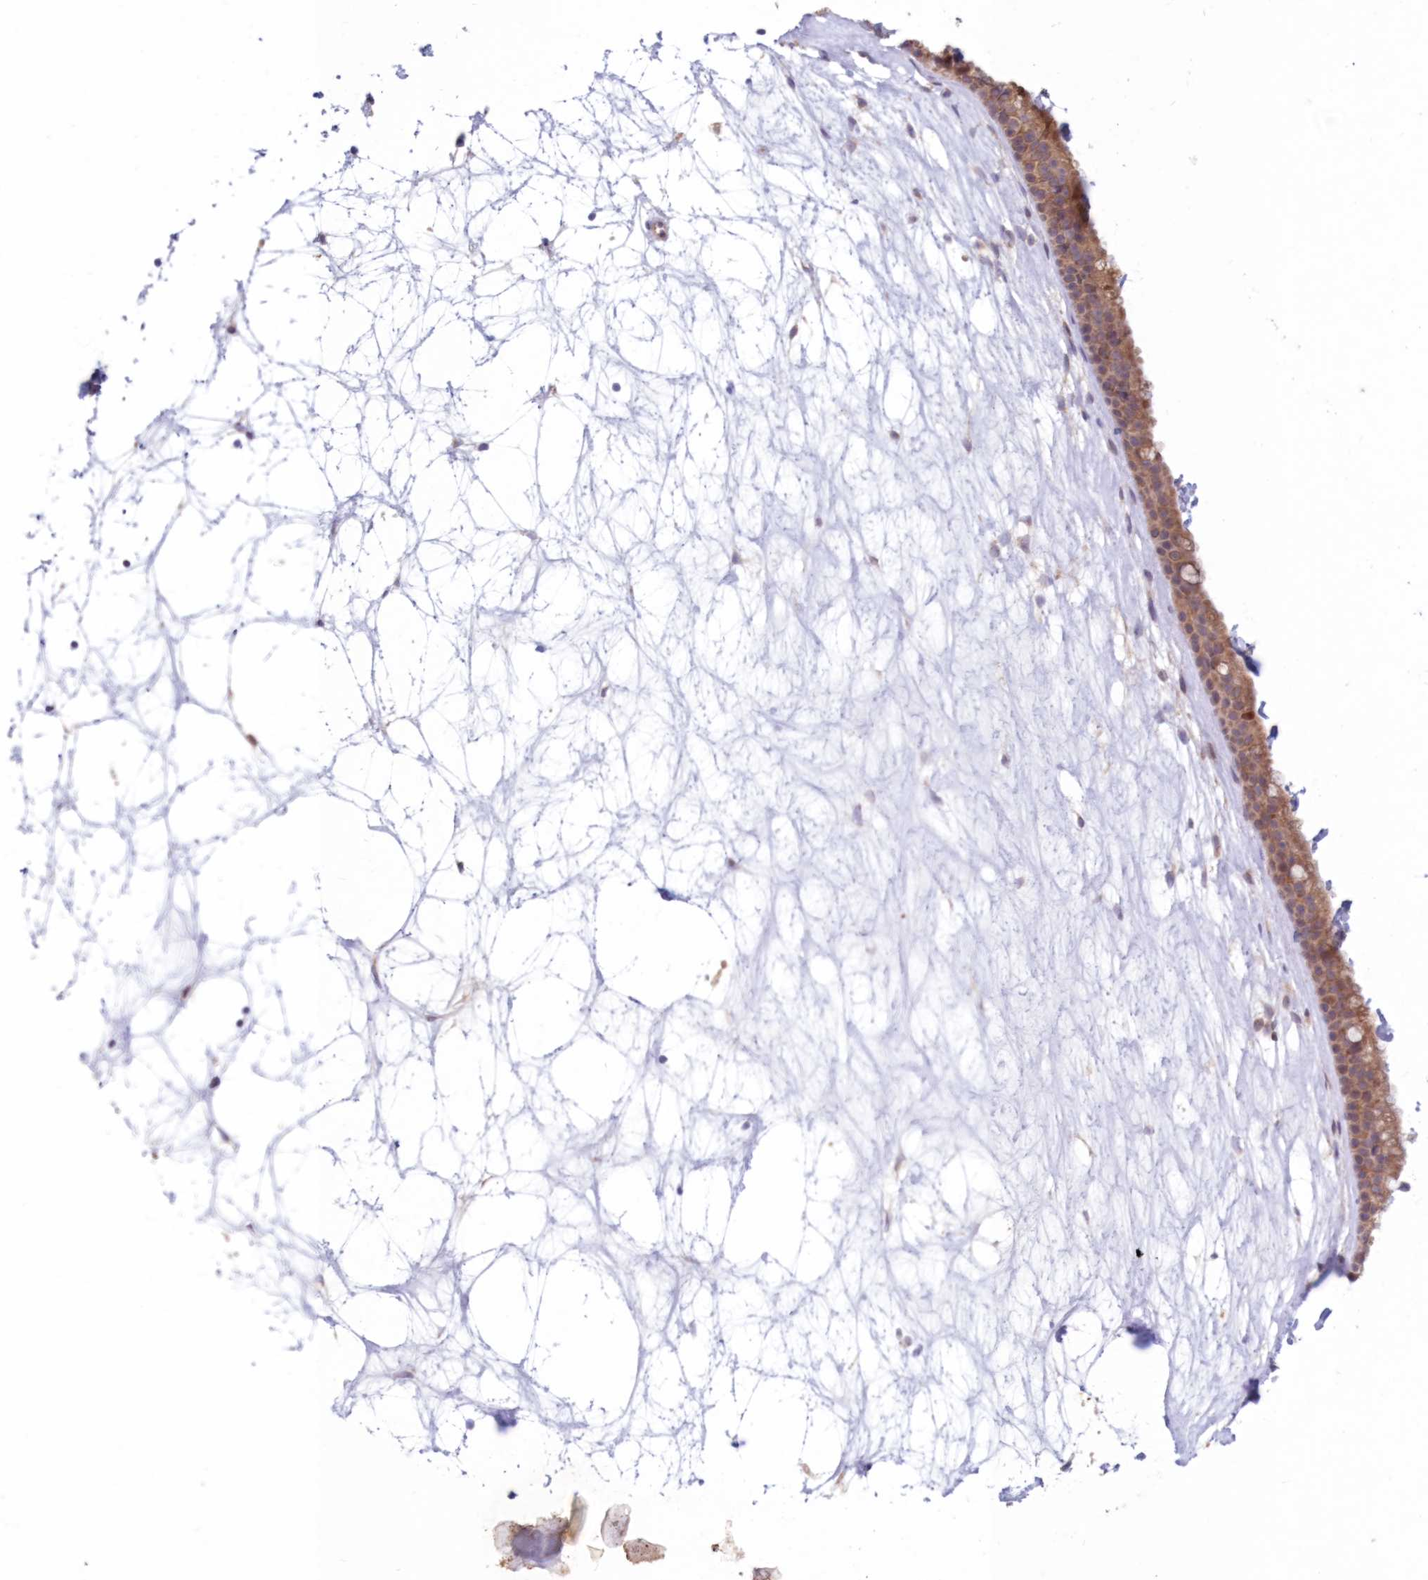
{"staining": {"intensity": "moderate", "quantity": ">75%", "location": "cytoplasmic/membranous"}, "tissue": "nasopharynx", "cell_type": "Respiratory epithelial cells", "image_type": "normal", "snomed": [{"axis": "morphology", "description": "Normal tissue, NOS"}, {"axis": "topography", "description": "Nasopharynx"}], "caption": "Immunohistochemistry histopathology image of normal nasopharynx: human nasopharynx stained using immunohistochemistry (IHC) displays medium levels of moderate protein expression localized specifically in the cytoplasmic/membranous of respiratory epithelial cells, appearing as a cytoplasmic/membranous brown color.", "gene": "PCYOX1L", "patient": {"sex": "male", "age": 64}}